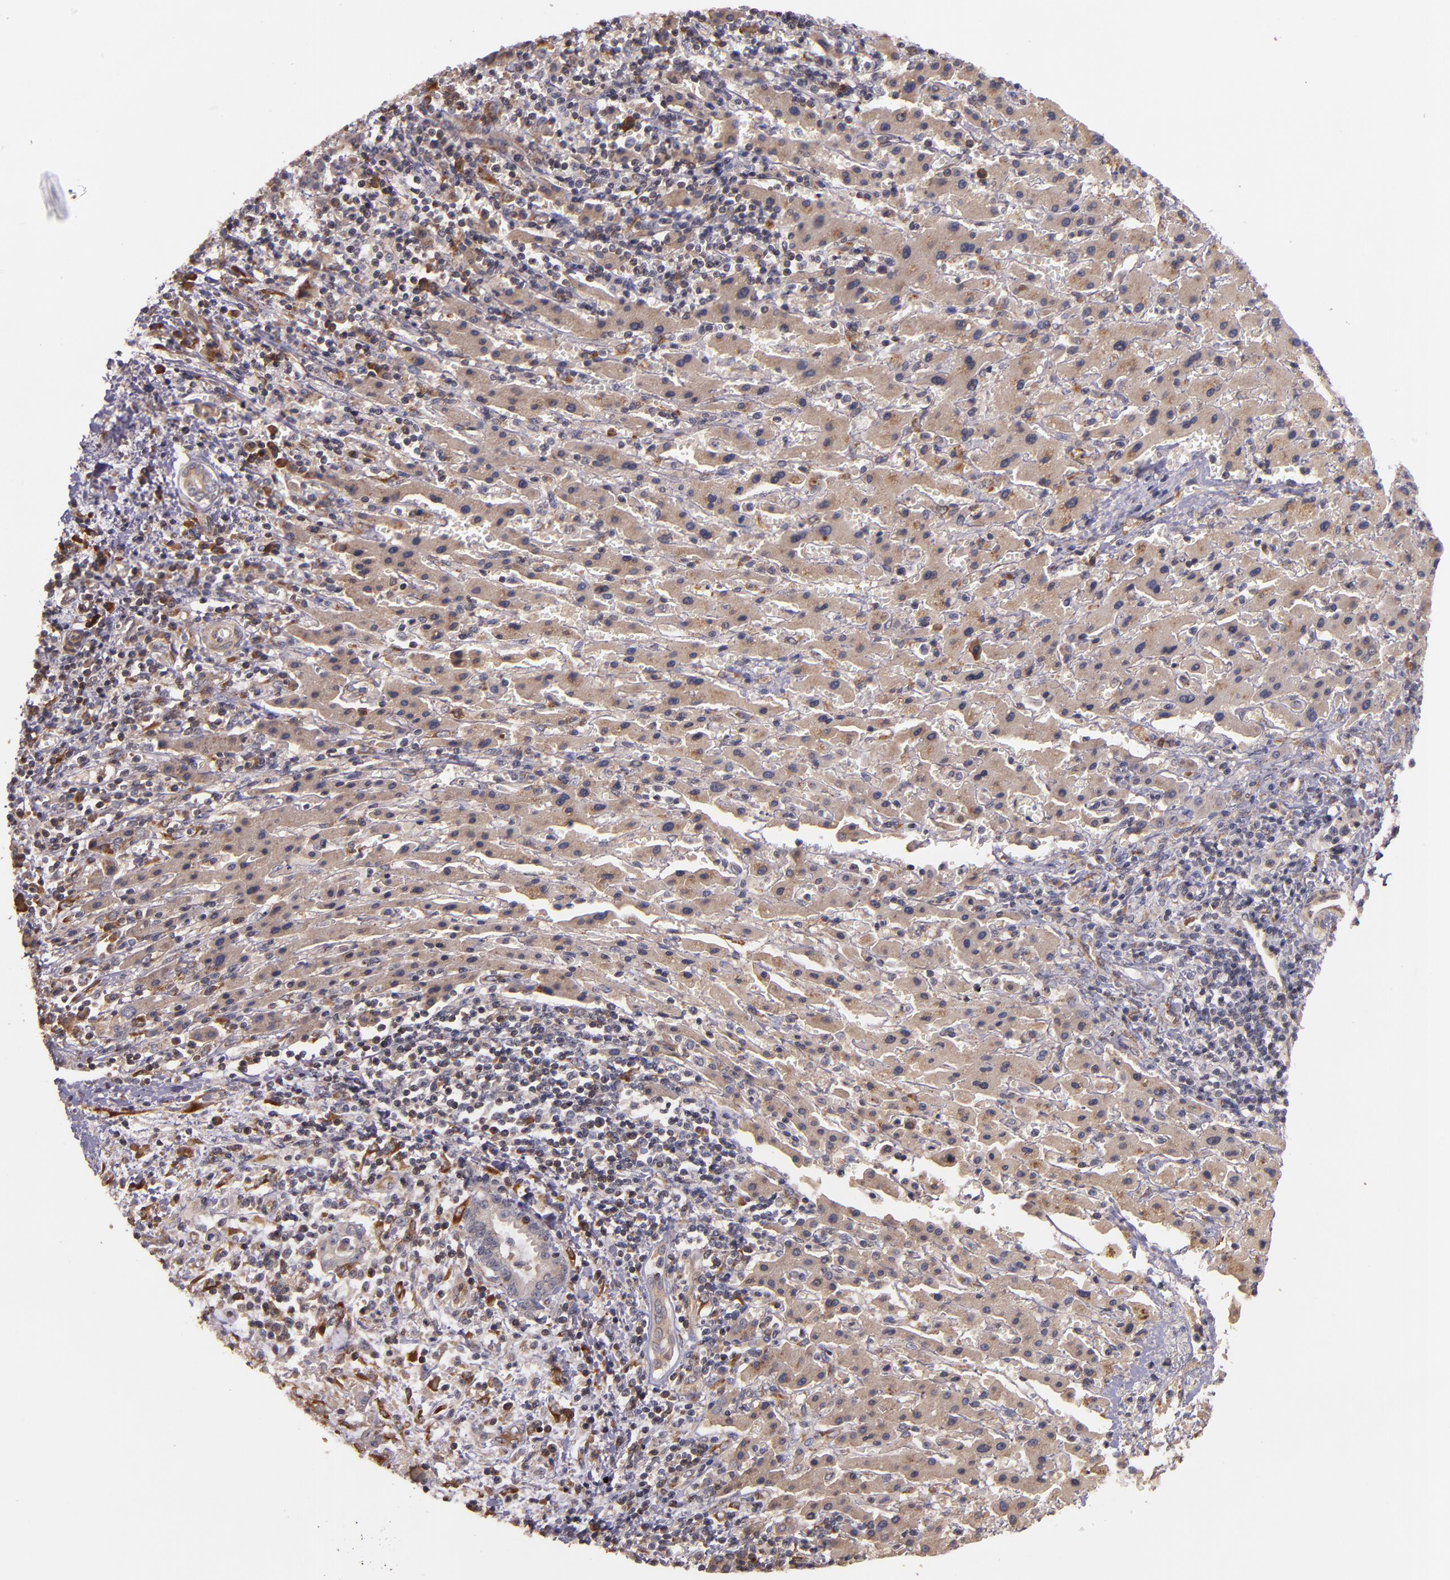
{"staining": {"intensity": "moderate", "quantity": ">75%", "location": "cytoplasmic/membranous"}, "tissue": "liver cancer", "cell_type": "Tumor cells", "image_type": "cancer", "snomed": [{"axis": "morphology", "description": "Cholangiocarcinoma"}, {"axis": "topography", "description": "Liver"}], "caption": "Liver cancer stained with a brown dye demonstrates moderate cytoplasmic/membranous positive staining in approximately >75% of tumor cells.", "gene": "PRAF2", "patient": {"sex": "male", "age": 57}}